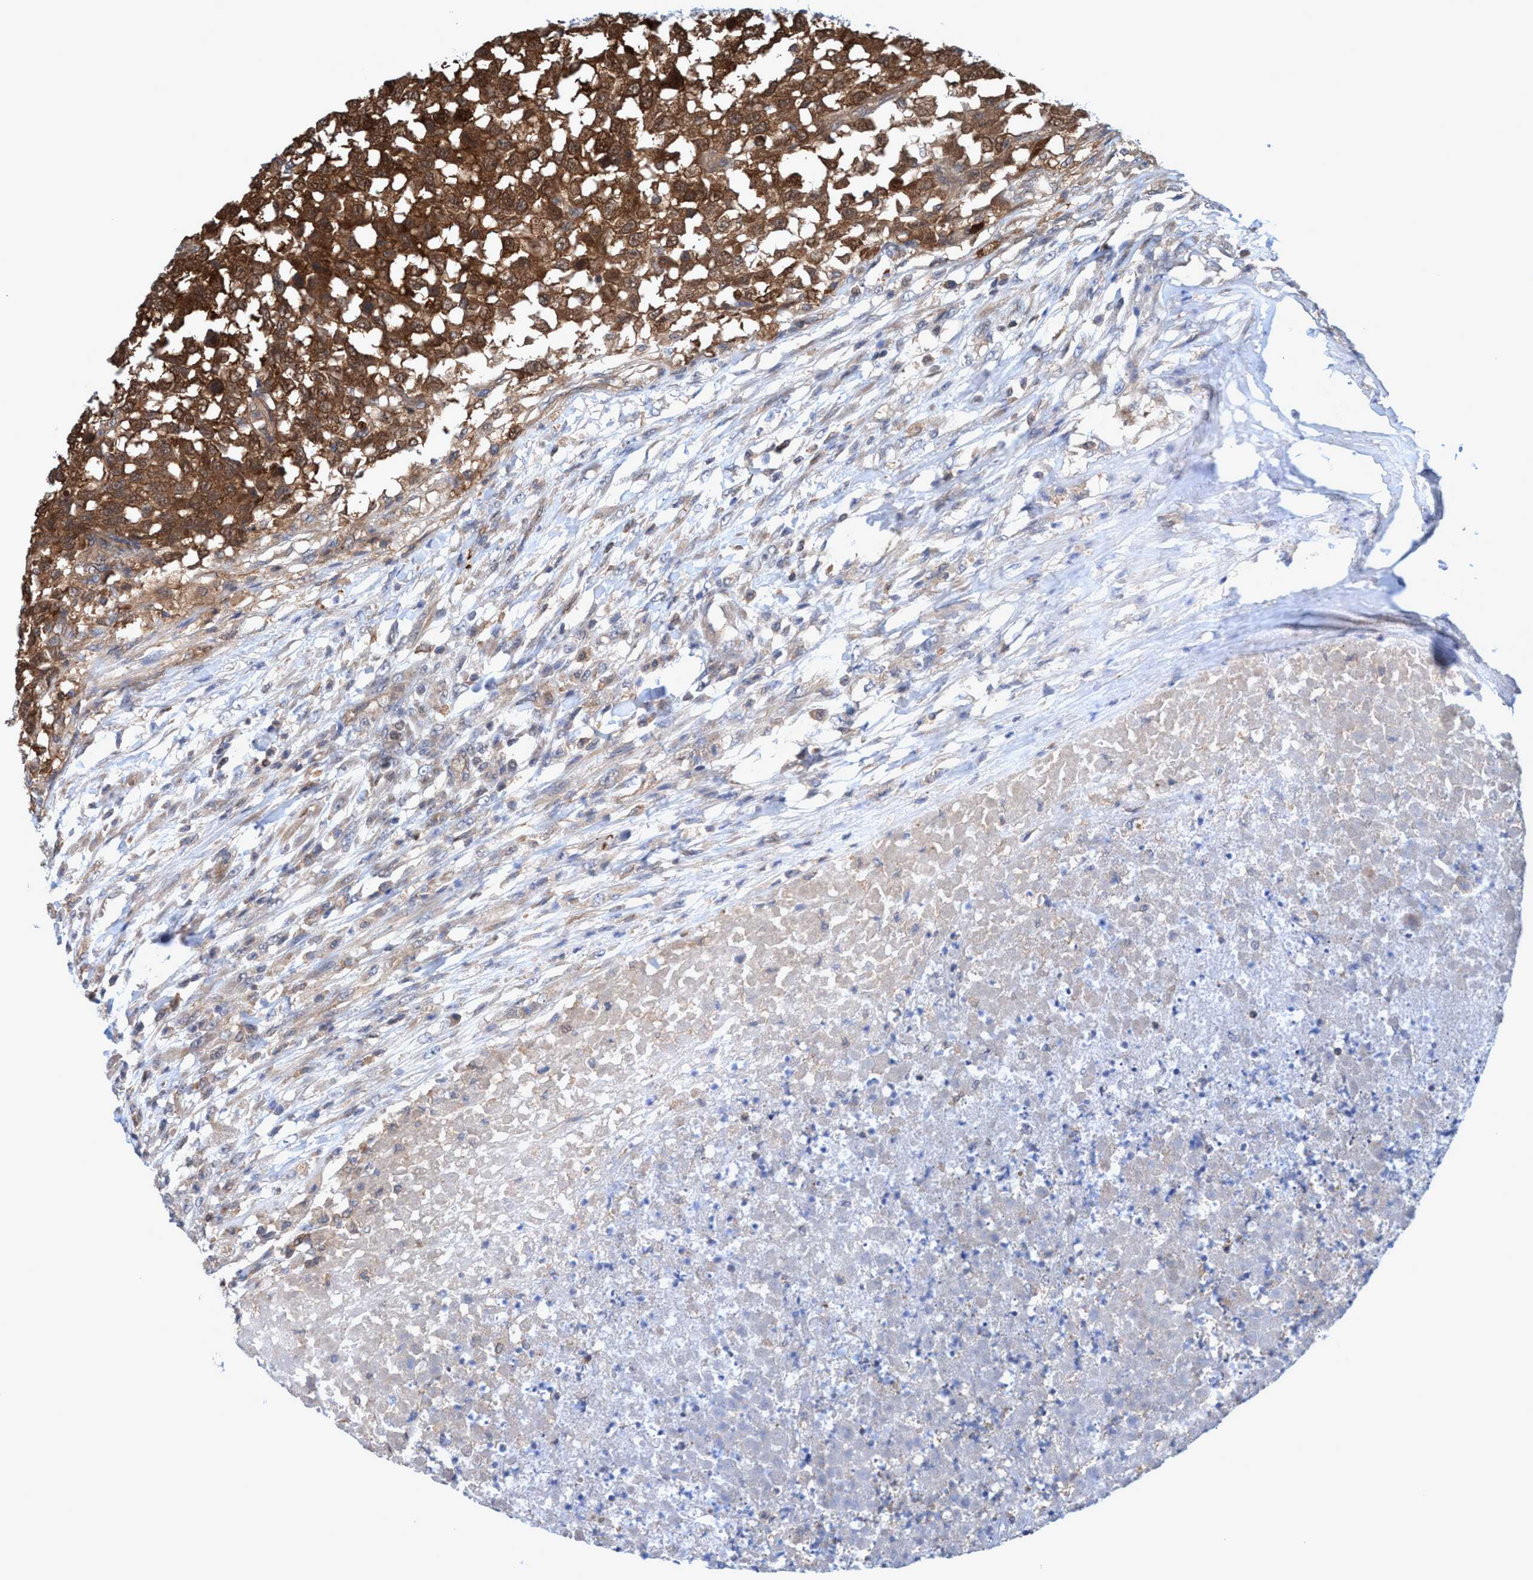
{"staining": {"intensity": "moderate", "quantity": ">75%", "location": "cytoplasmic/membranous,nuclear"}, "tissue": "testis cancer", "cell_type": "Tumor cells", "image_type": "cancer", "snomed": [{"axis": "morphology", "description": "Seminoma, NOS"}, {"axis": "topography", "description": "Testis"}], "caption": "The image exhibits a brown stain indicating the presence of a protein in the cytoplasmic/membranous and nuclear of tumor cells in seminoma (testis). (DAB (3,3'-diaminobenzidine) = brown stain, brightfield microscopy at high magnification).", "gene": "GLOD4", "patient": {"sex": "male", "age": 59}}